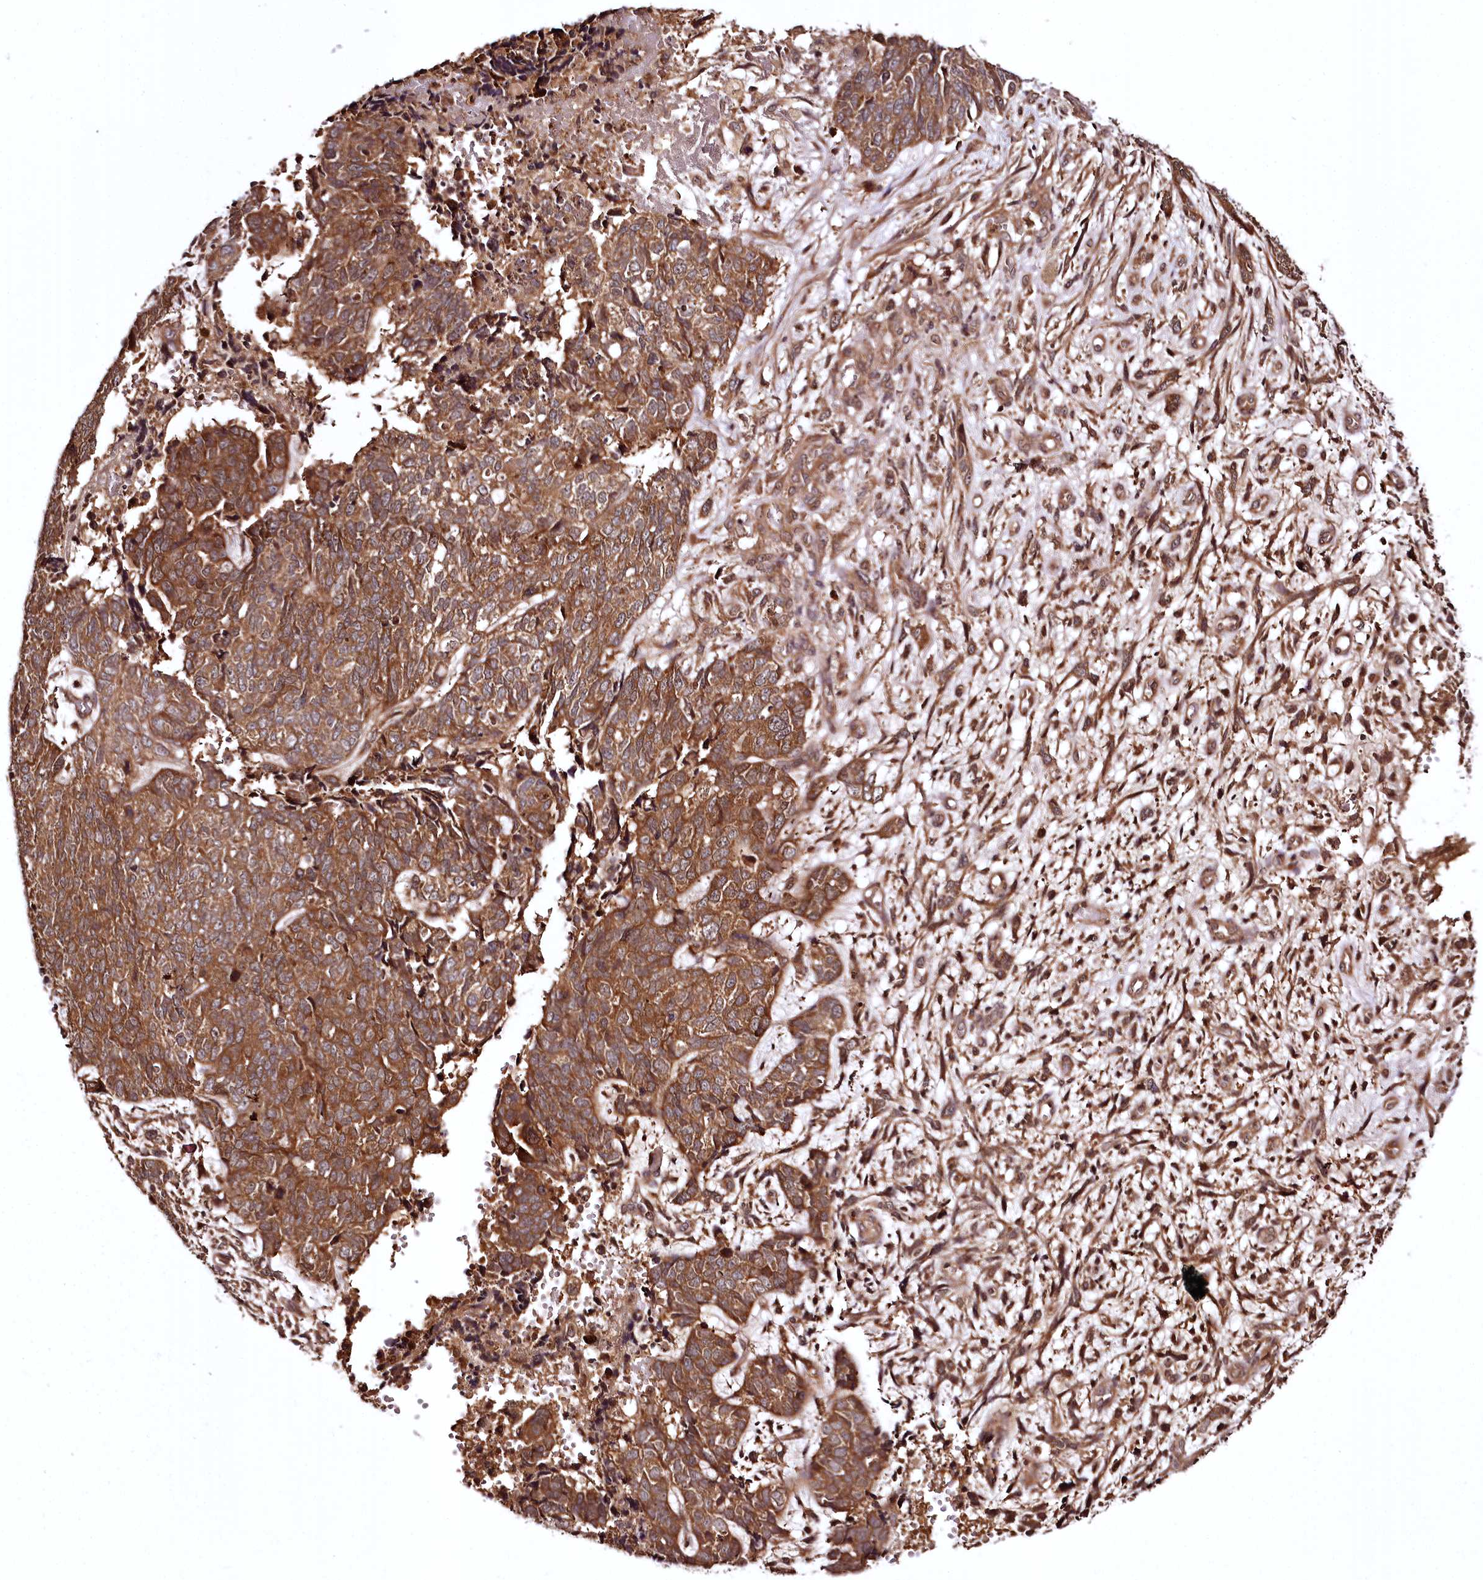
{"staining": {"intensity": "moderate", "quantity": ">75%", "location": "cytoplasmic/membranous"}, "tissue": "cervical cancer", "cell_type": "Tumor cells", "image_type": "cancer", "snomed": [{"axis": "morphology", "description": "Squamous cell carcinoma, NOS"}, {"axis": "topography", "description": "Cervix"}], "caption": "Cervical squamous cell carcinoma stained for a protein (brown) reveals moderate cytoplasmic/membranous positive staining in about >75% of tumor cells.", "gene": "TTC12", "patient": {"sex": "female", "age": 63}}